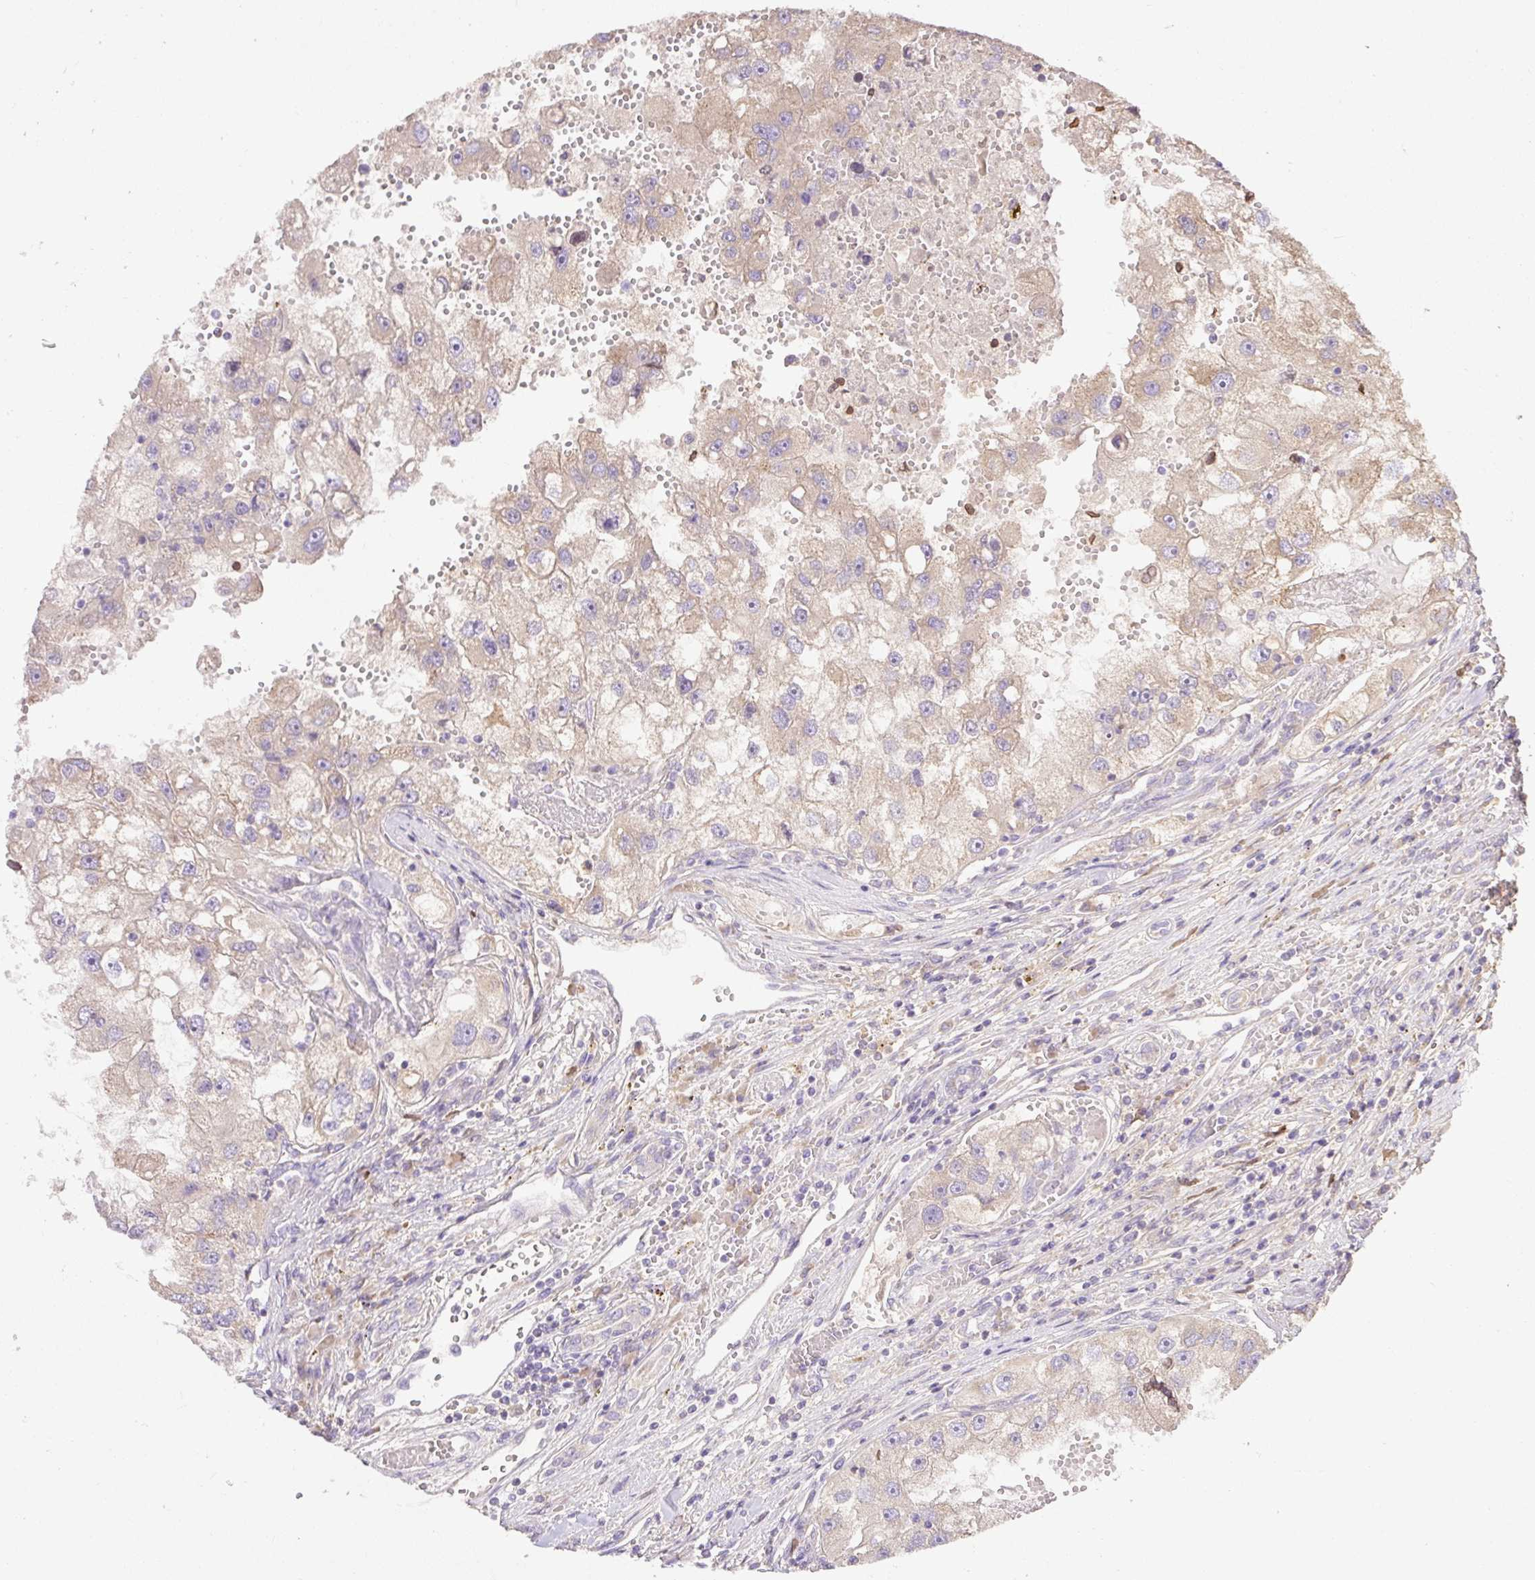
{"staining": {"intensity": "weak", "quantity": "25%-75%", "location": "cytoplasmic/membranous"}, "tissue": "renal cancer", "cell_type": "Tumor cells", "image_type": "cancer", "snomed": [{"axis": "morphology", "description": "Adenocarcinoma, NOS"}, {"axis": "topography", "description": "Kidney"}], "caption": "This micrograph shows IHC staining of renal cancer, with low weak cytoplasmic/membranous staining in about 25%-75% of tumor cells.", "gene": "DESI1", "patient": {"sex": "male", "age": 63}}